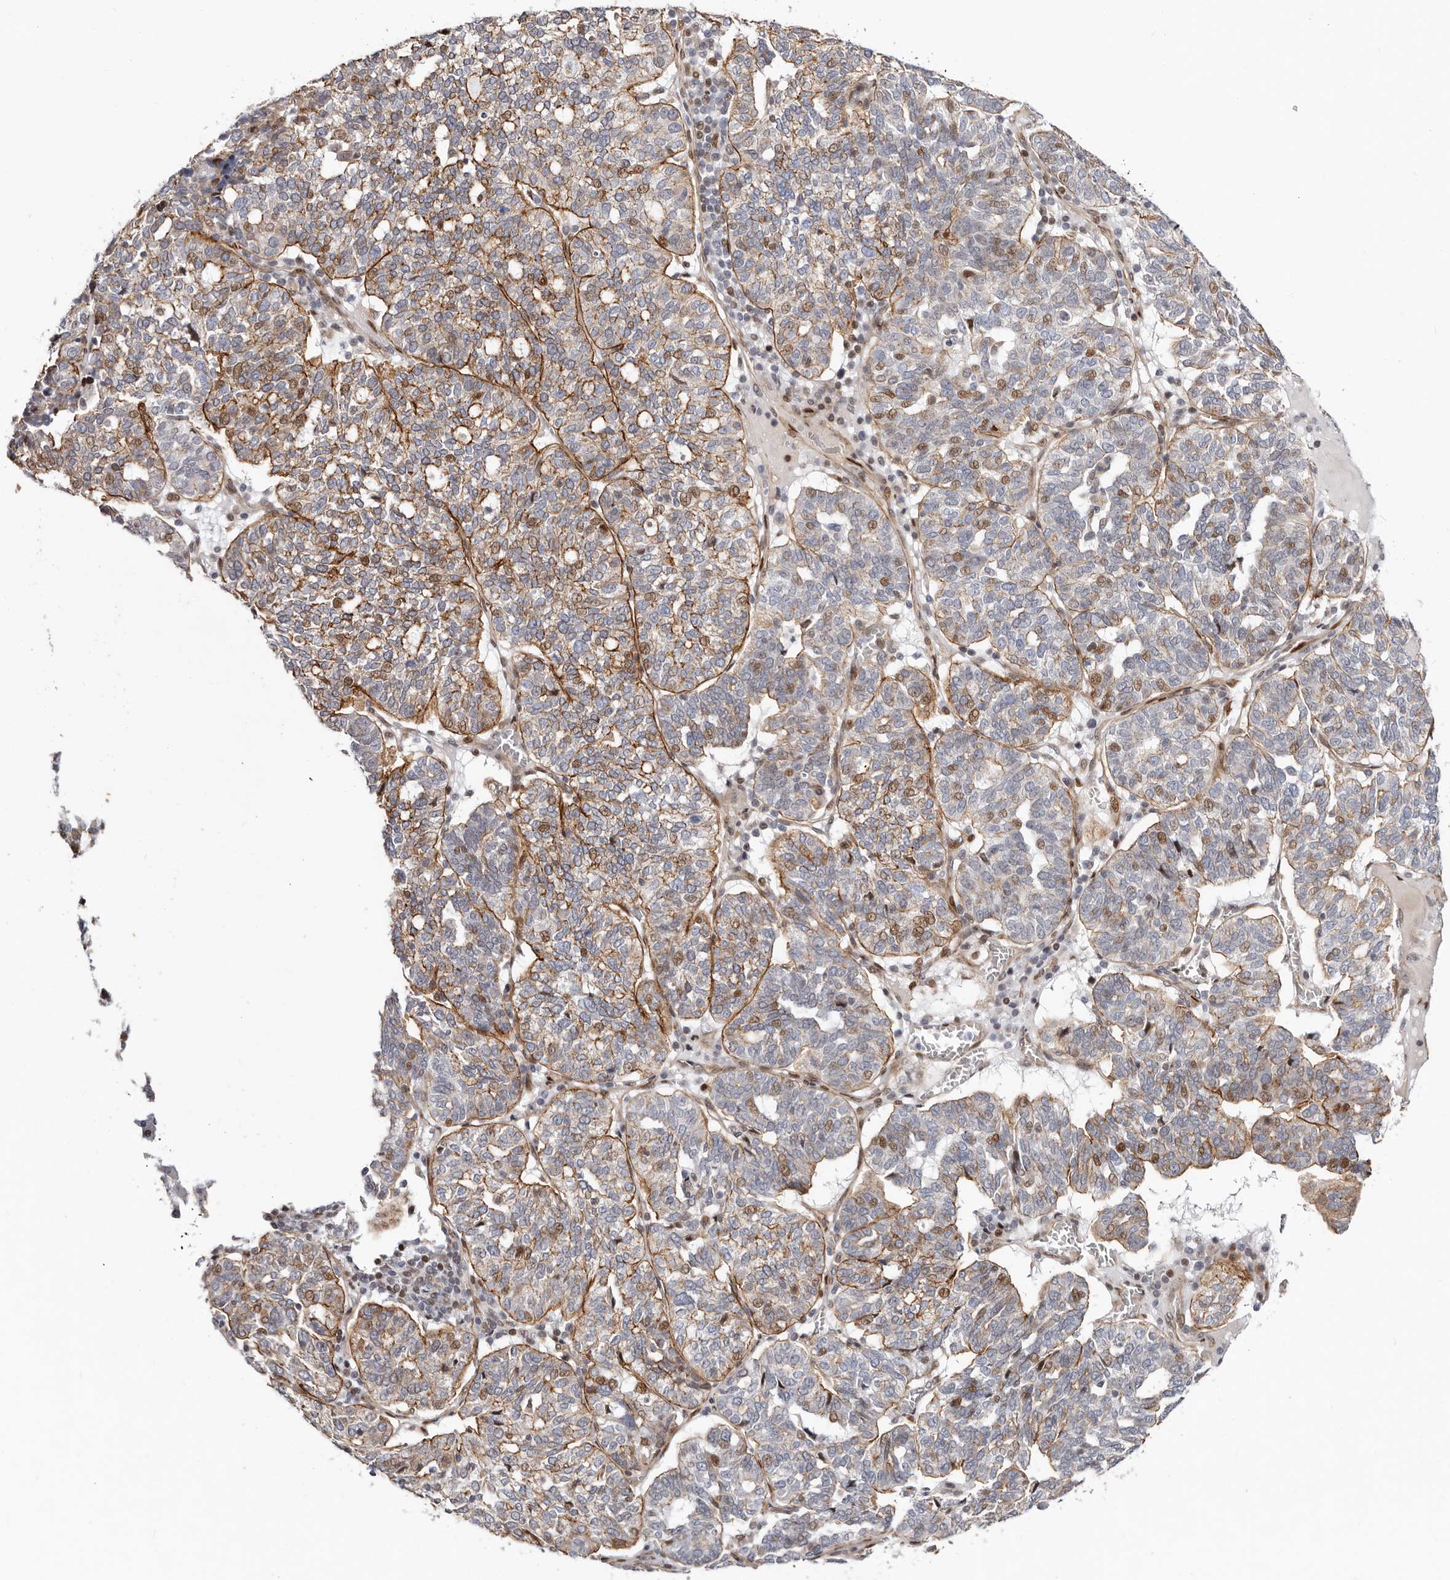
{"staining": {"intensity": "moderate", "quantity": "25%-75%", "location": "cytoplasmic/membranous,nuclear"}, "tissue": "ovarian cancer", "cell_type": "Tumor cells", "image_type": "cancer", "snomed": [{"axis": "morphology", "description": "Cystadenocarcinoma, serous, NOS"}, {"axis": "topography", "description": "Ovary"}], "caption": "IHC staining of serous cystadenocarcinoma (ovarian), which exhibits medium levels of moderate cytoplasmic/membranous and nuclear expression in about 25%-75% of tumor cells indicating moderate cytoplasmic/membranous and nuclear protein positivity. The staining was performed using DAB (brown) for protein detection and nuclei were counterstained in hematoxylin (blue).", "gene": "EPHX3", "patient": {"sex": "female", "age": 59}}